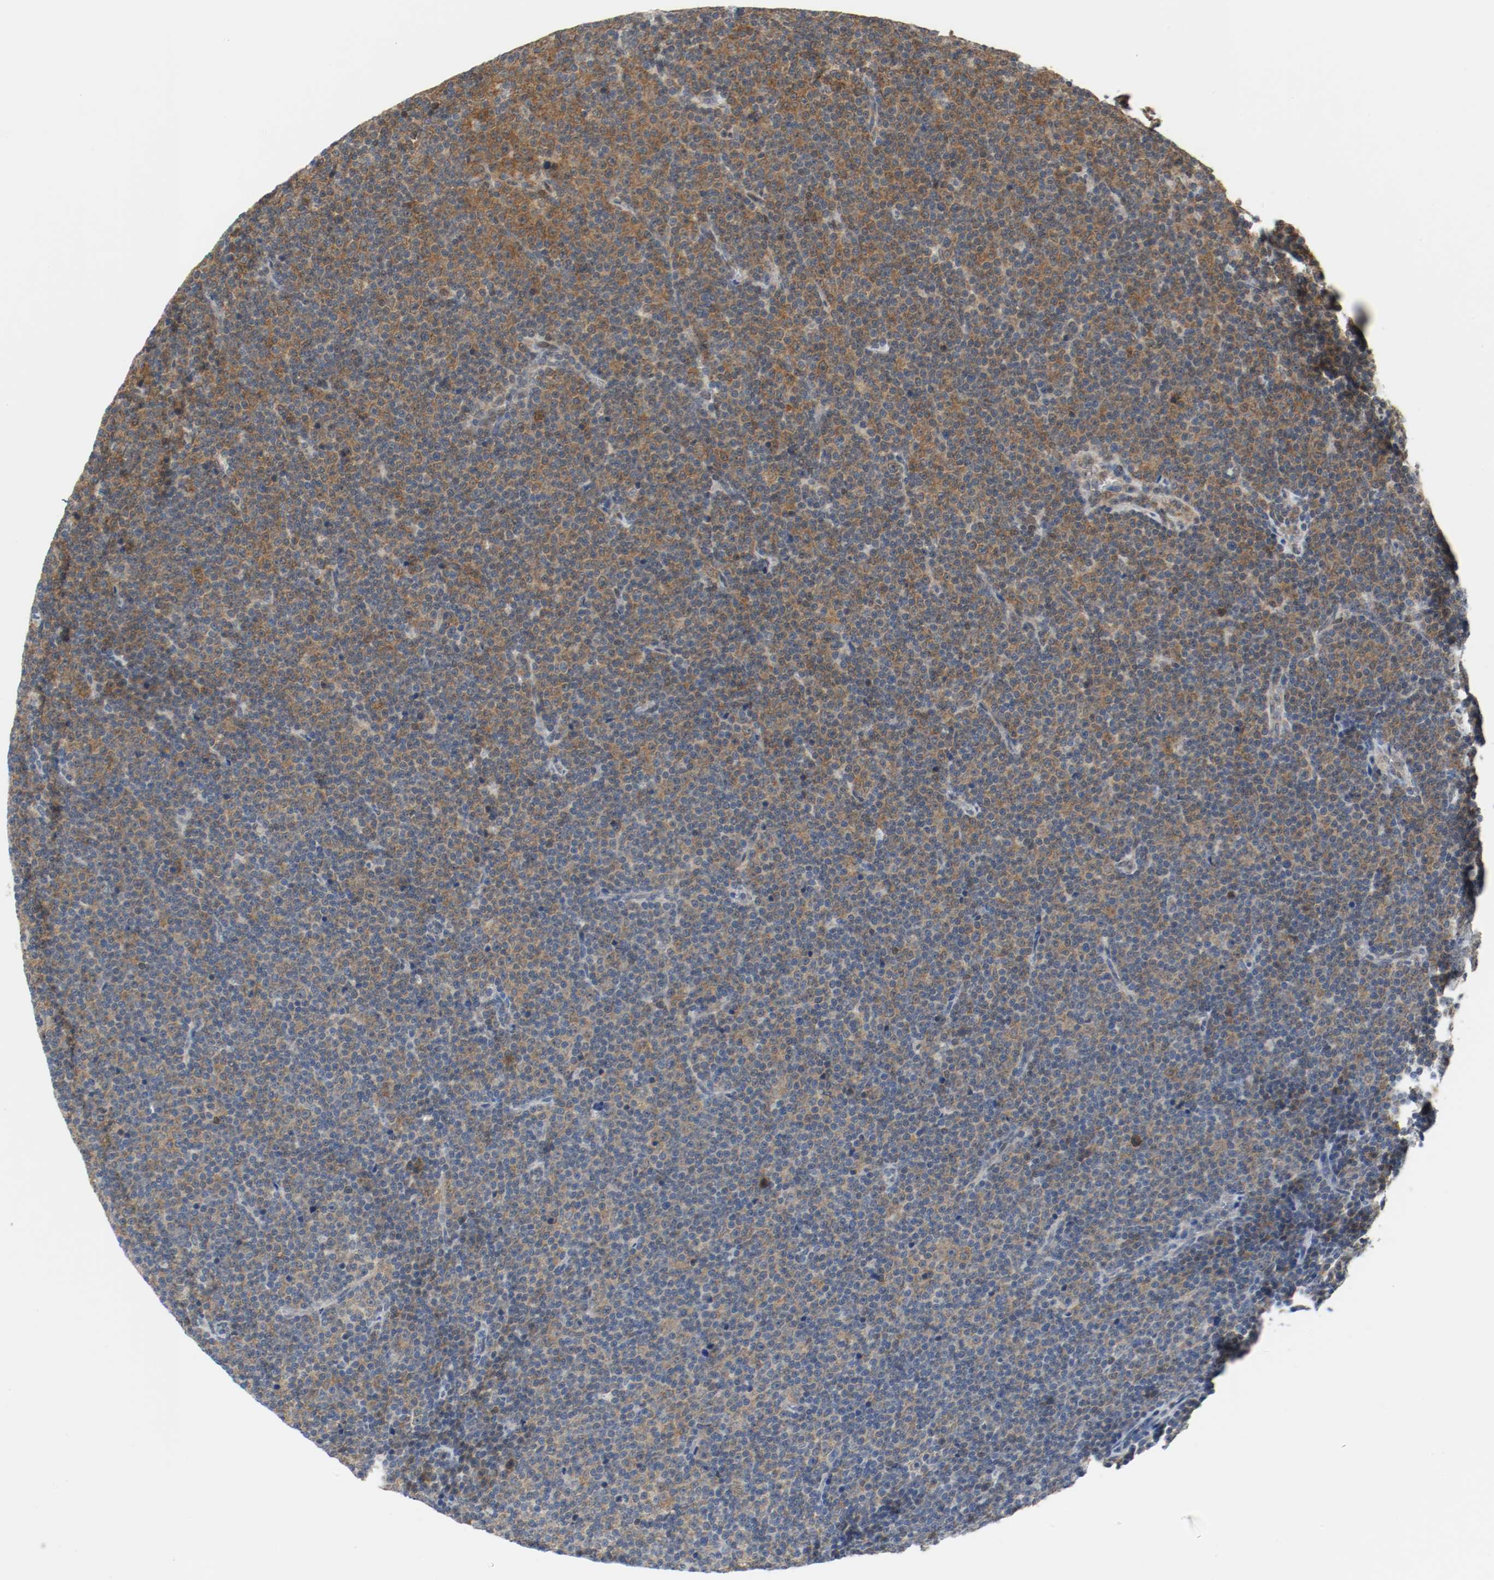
{"staining": {"intensity": "moderate", "quantity": ">75%", "location": "cytoplasmic/membranous"}, "tissue": "lymphoma", "cell_type": "Tumor cells", "image_type": "cancer", "snomed": [{"axis": "morphology", "description": "Malignant lymphoma, non-Hodgkin's type, Low grade"}, {"axis": "topography", "description": "Lymph node"}], "caption": "Immunohistochemistry image of neoplastic tissue: human low-grade malignant lymphoma, non-Hodgkin's type stained using immunohistochemistry demonstrates medium levels of moderate protein expression localized specifically in the cytoplasmic/membranous of tumor cells, appearing as a cytoplasmic/membranous brown color.", "gene": "PPME1", "patient": {"sex": "female", "age": 67}}